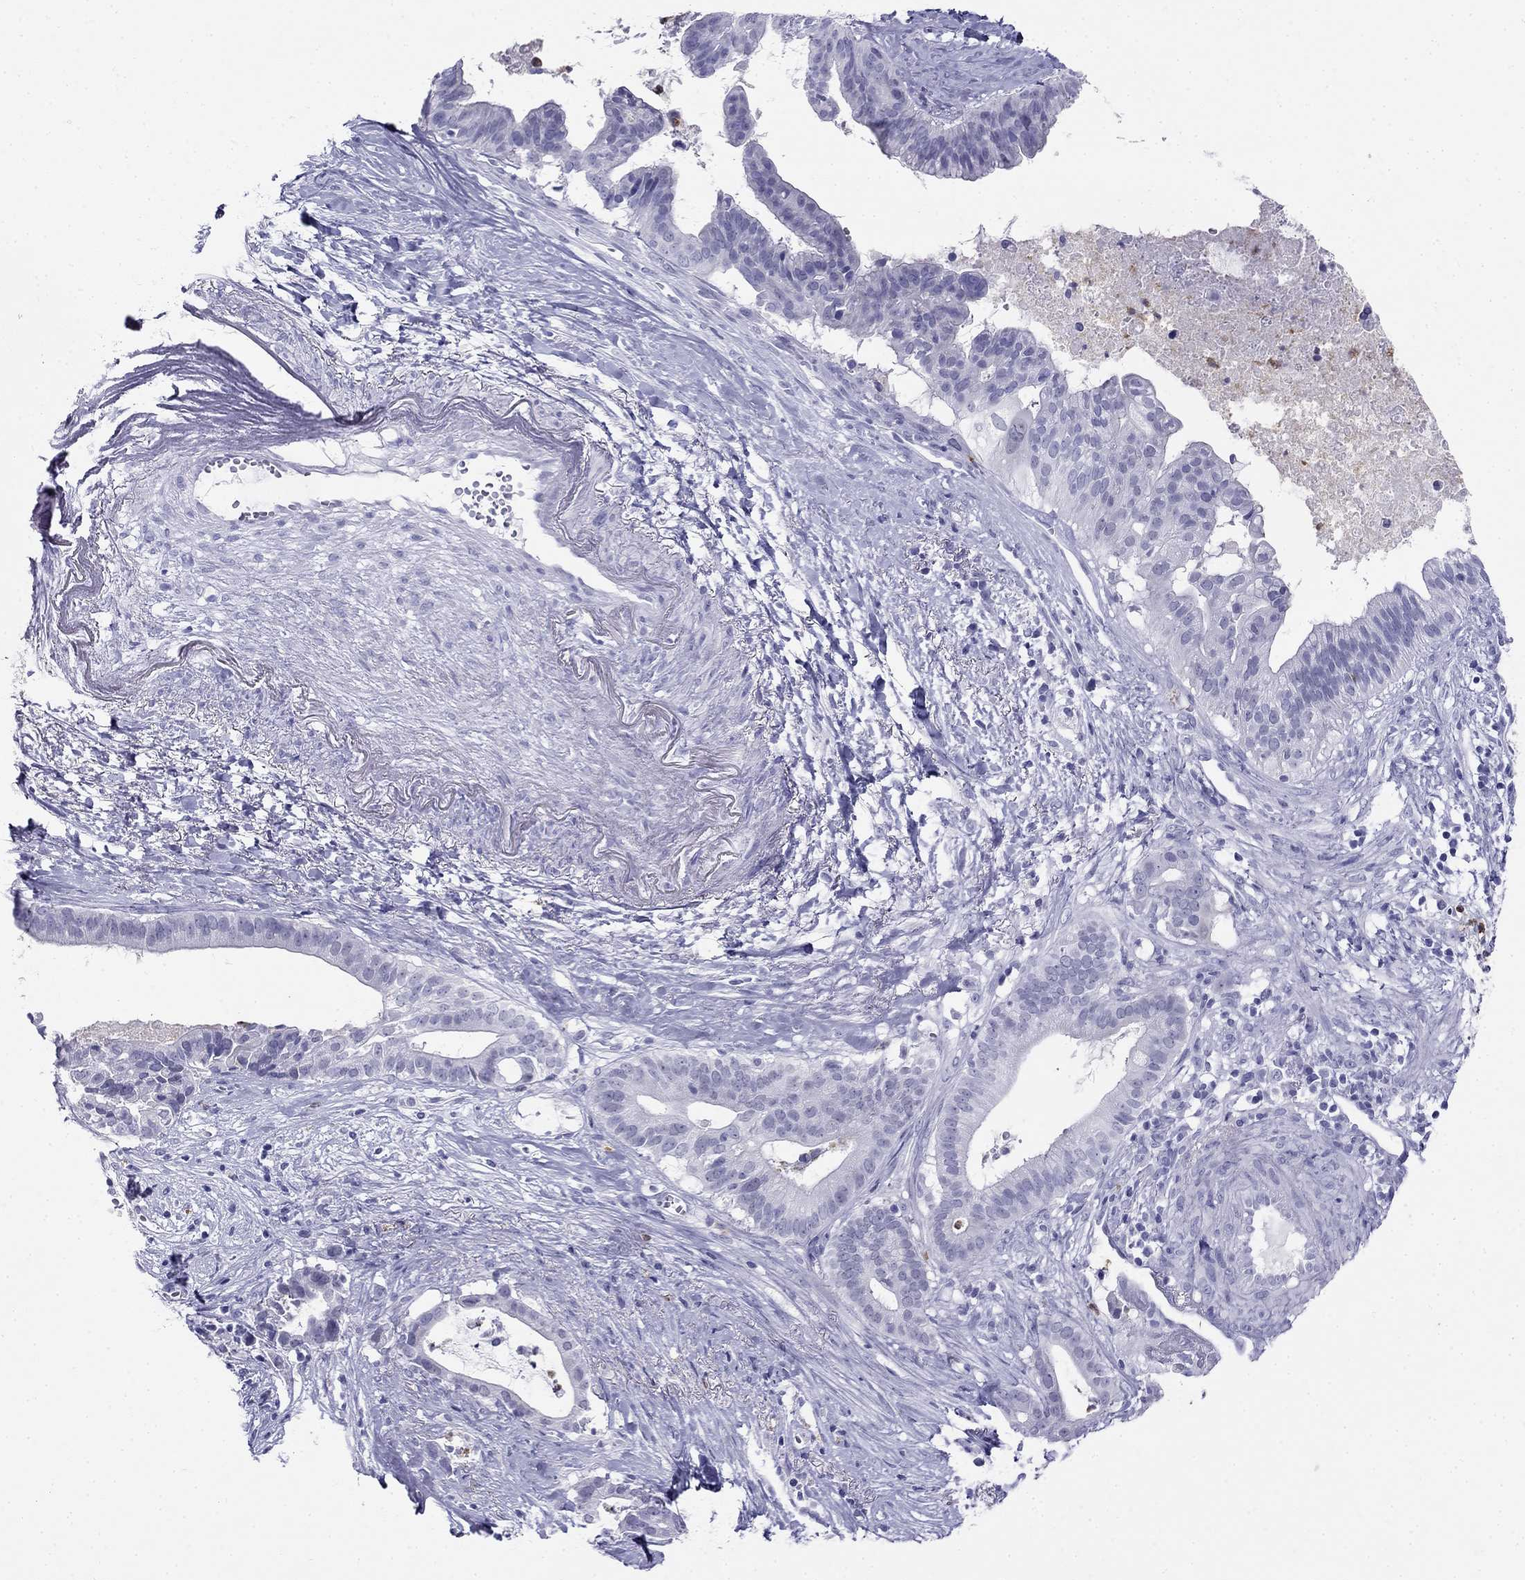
{"staining": {"intensity": "negative", "quantity": "none", "location": "none"}, "tissue": "pancreatic cancer", "cell_type": "Tumor cells", "image_type": "cancer", "snomed": [{"axis": "morphology", "description": "Adenocarcinoma, NOS"}, {"axis": "topography", "description": "Pancreas"}], "caption": "This micrograph is of pancreatic cancer (adenocarcinoma) stained with IHC to label a protein in brown with the nuclei are counter-stained blue. There is no positivity in tumor cells.", "gene": "PPP1R36", "patient": {"sex": "male", "age": 61}}